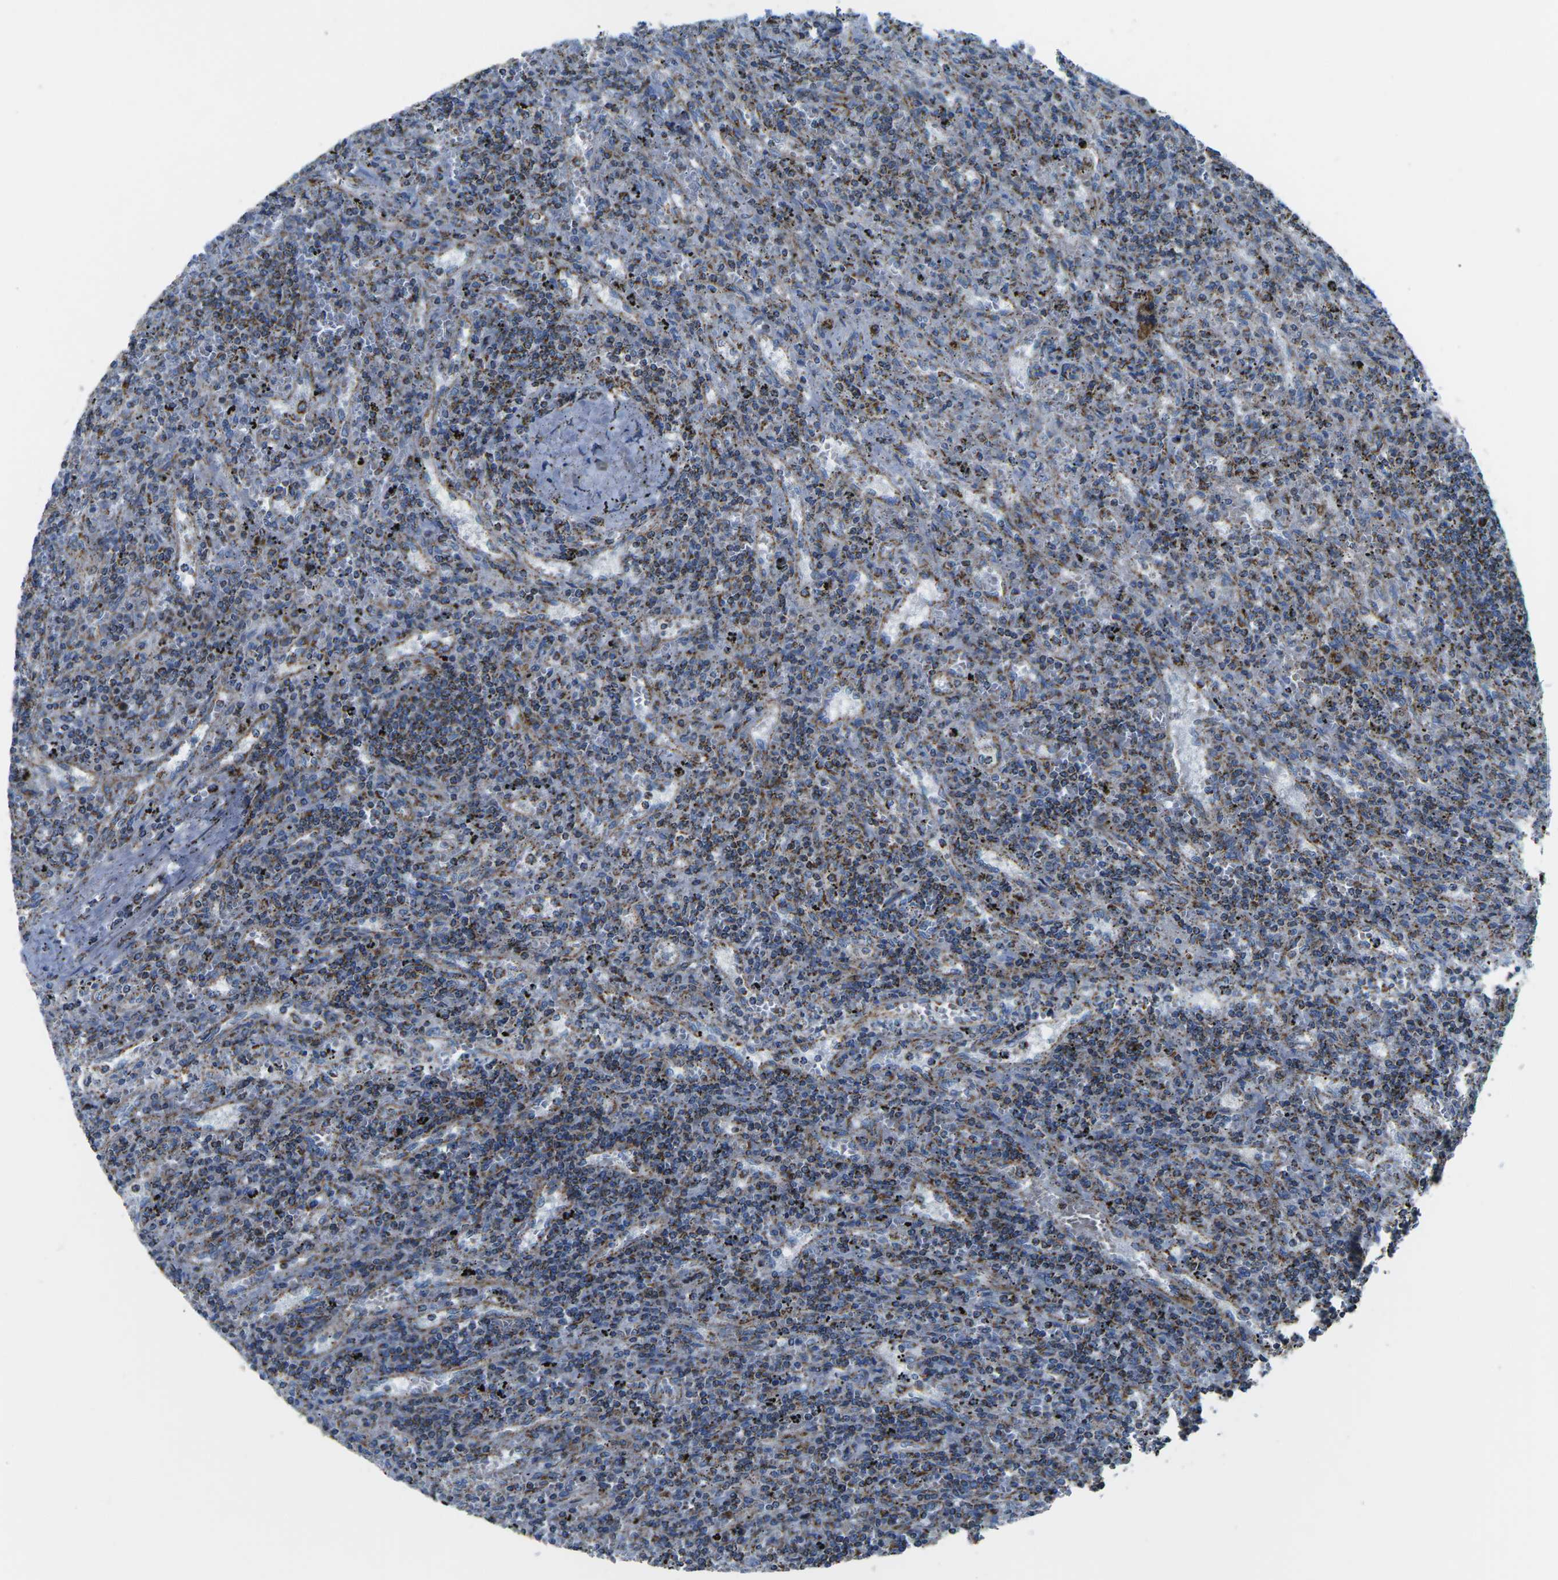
{"staining": {"intensity": "strong", "quantity": "25%-75%", "location": "cytoplasmic/membranous"}, "tissue": "lymphoma", "cell_type": "Tumor cells", "image_type": "cancer", "snomed": [{"axis": "morphology", "description": "Malignant lymphoma, non-Hodgkin's type, Low grade"}, {"axis": "topography", "description": "Spleen"}], "caption": "This image reveals immunohistochemistry (IHC) staining of lymphoma, with high strong cytoplasmic/membranous expression in about 25%-75% of tumor cells.", "gene": "MT-CO2", "patient": {"sex": "male", "age": 76}}